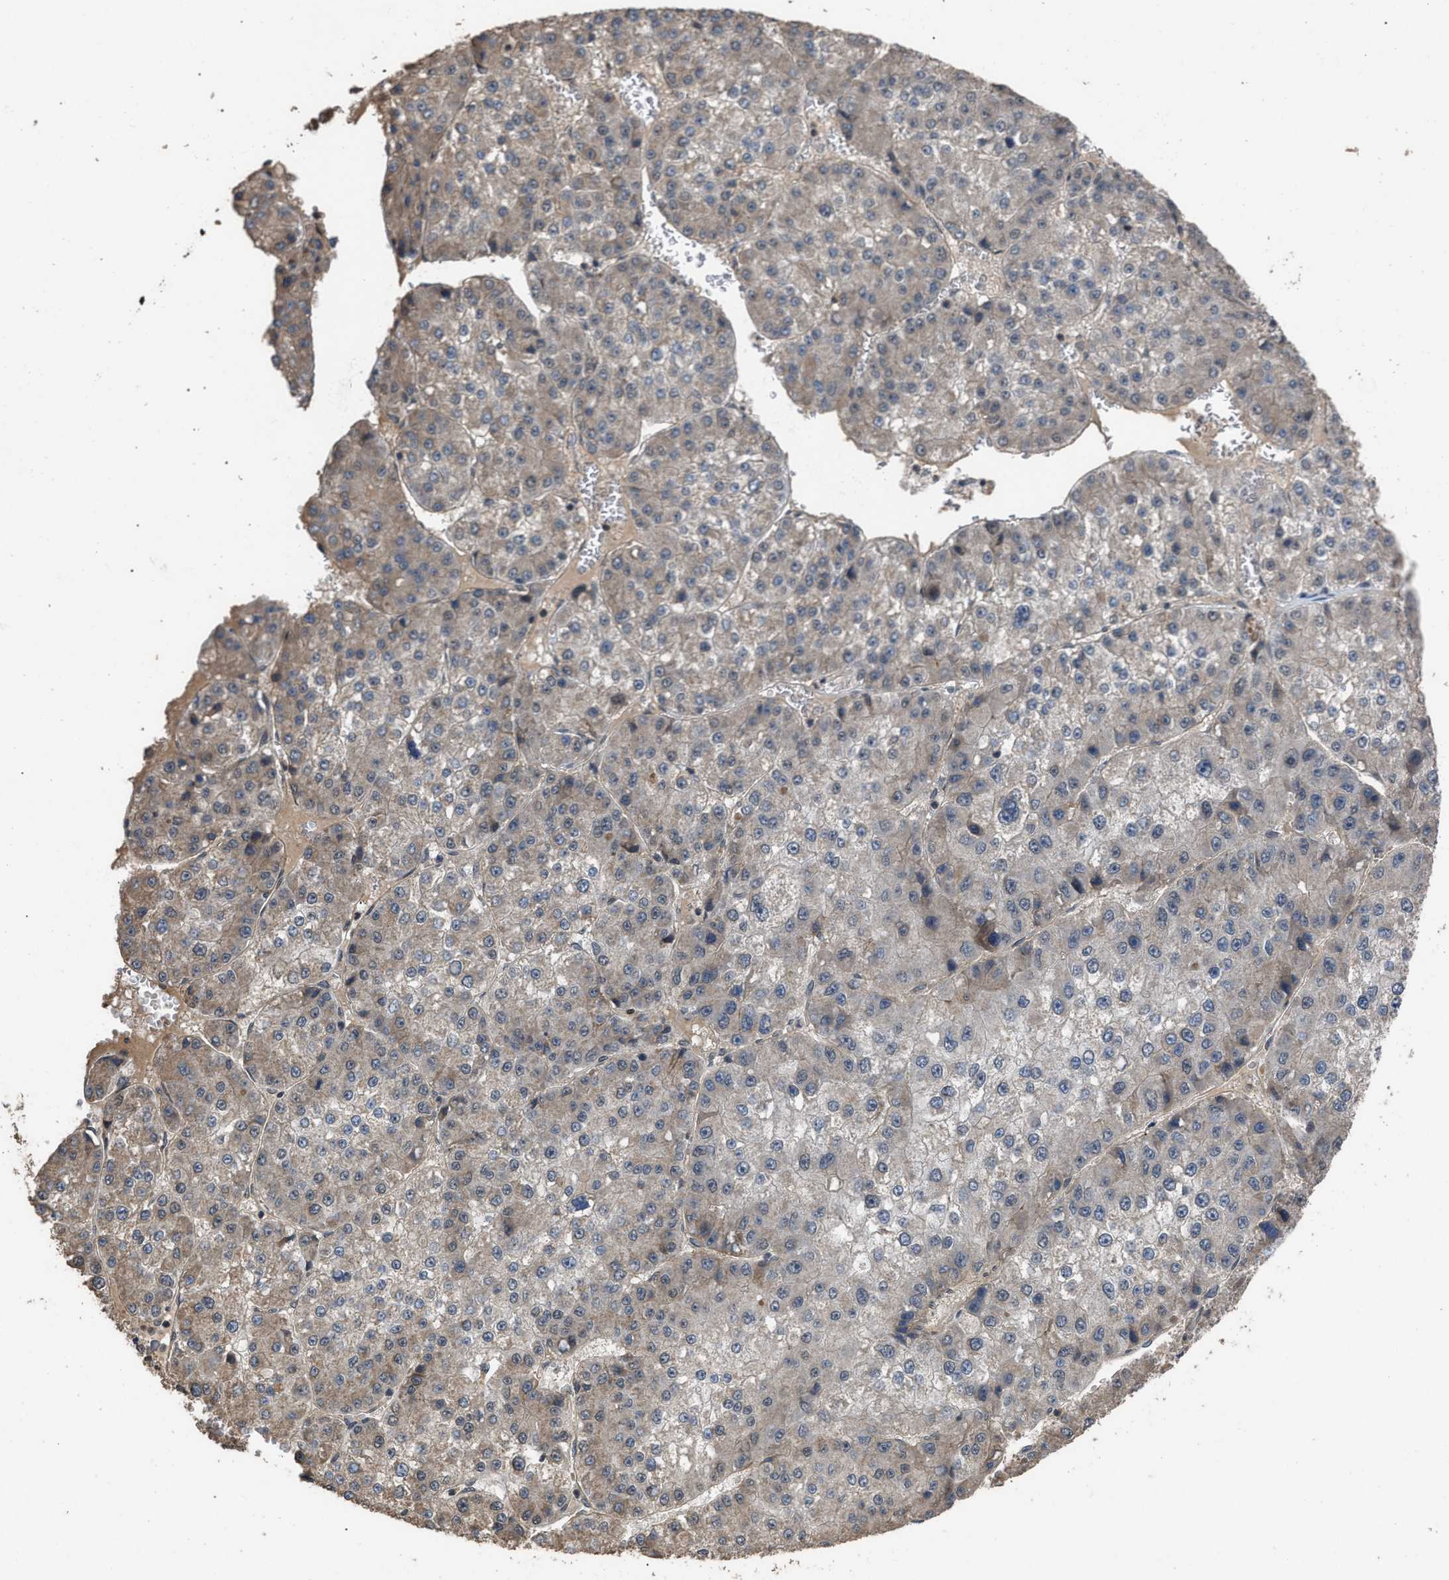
{"staining": {"intensity": "moderate", "quantity": "<25%", "location": "cytoplasmic/membranous"}, "tissue": "liver cancer", "cell_type": "Tumor cells", "image_type": "cancer", "snomed": [{"axis": "morphology", "description": "Carcinoma, Hepatocellular, NOS"}, {"axis": "topography", "description": "Liver"}], "caption": "Tumor cells exhibit low levels of moderate cytoplasmic/membranous staining in about <25% of cells in human liver cancer. The staining is performed using DAB (3,3'-diaminobenzidine) brown chromogen to label protein expression. The nuclei are counter-stained blue using hematoxylin.", "gene": "UTRN", "patient": {"sex": "female", "age": 73}}